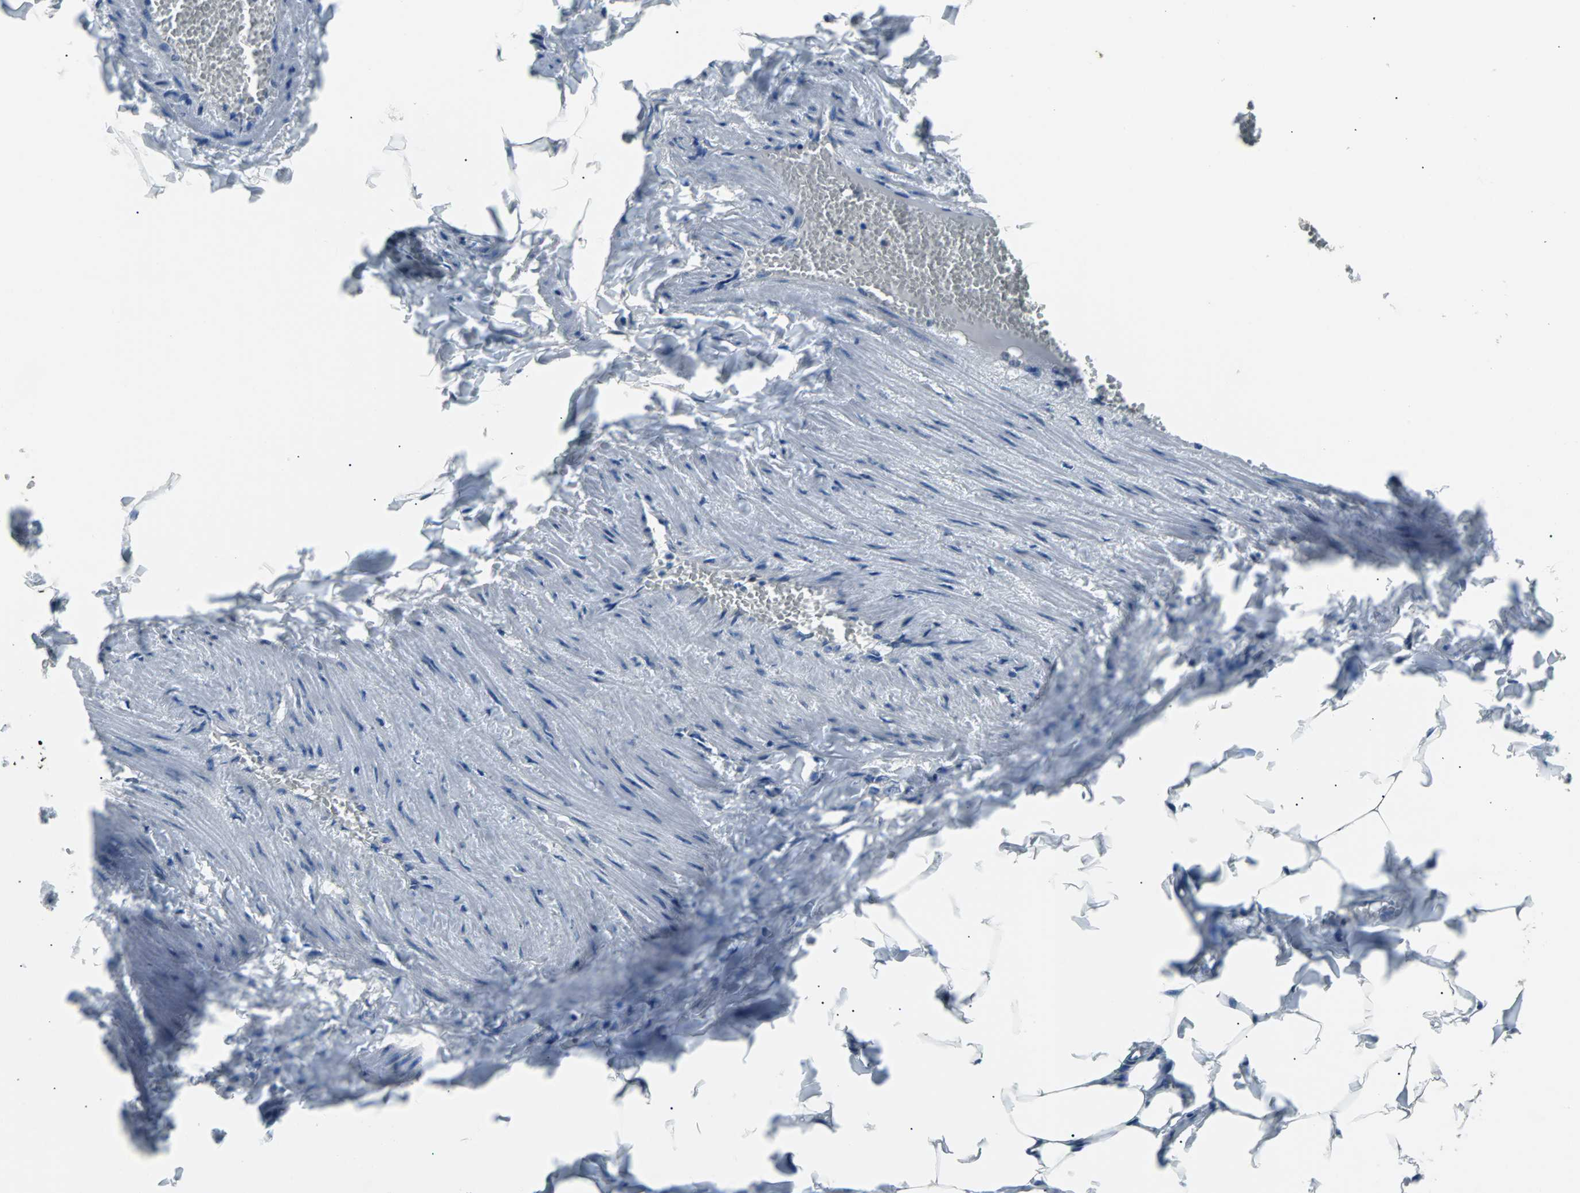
{"staining": {"intensity": "weak", "quantity": "<25%", "location": "cytoplasmic/membranous"}, "tissue": "adipose tissue", "cell_type": "Adipocytes", "image_type": "normal", "snomed": [{"axis": "morphology", "description": "Normal tissue, NOS"}, {"axis": "topography", "description": "Vascular tissue"}], "caption": "DAB (3,3'-diaminobenzidine) immunohistochemical staining of normal adipose tissue exhibits no significant expression in adipocytes.", "gene": "USP28", "patient": {"sex": "male", "age": 41}}